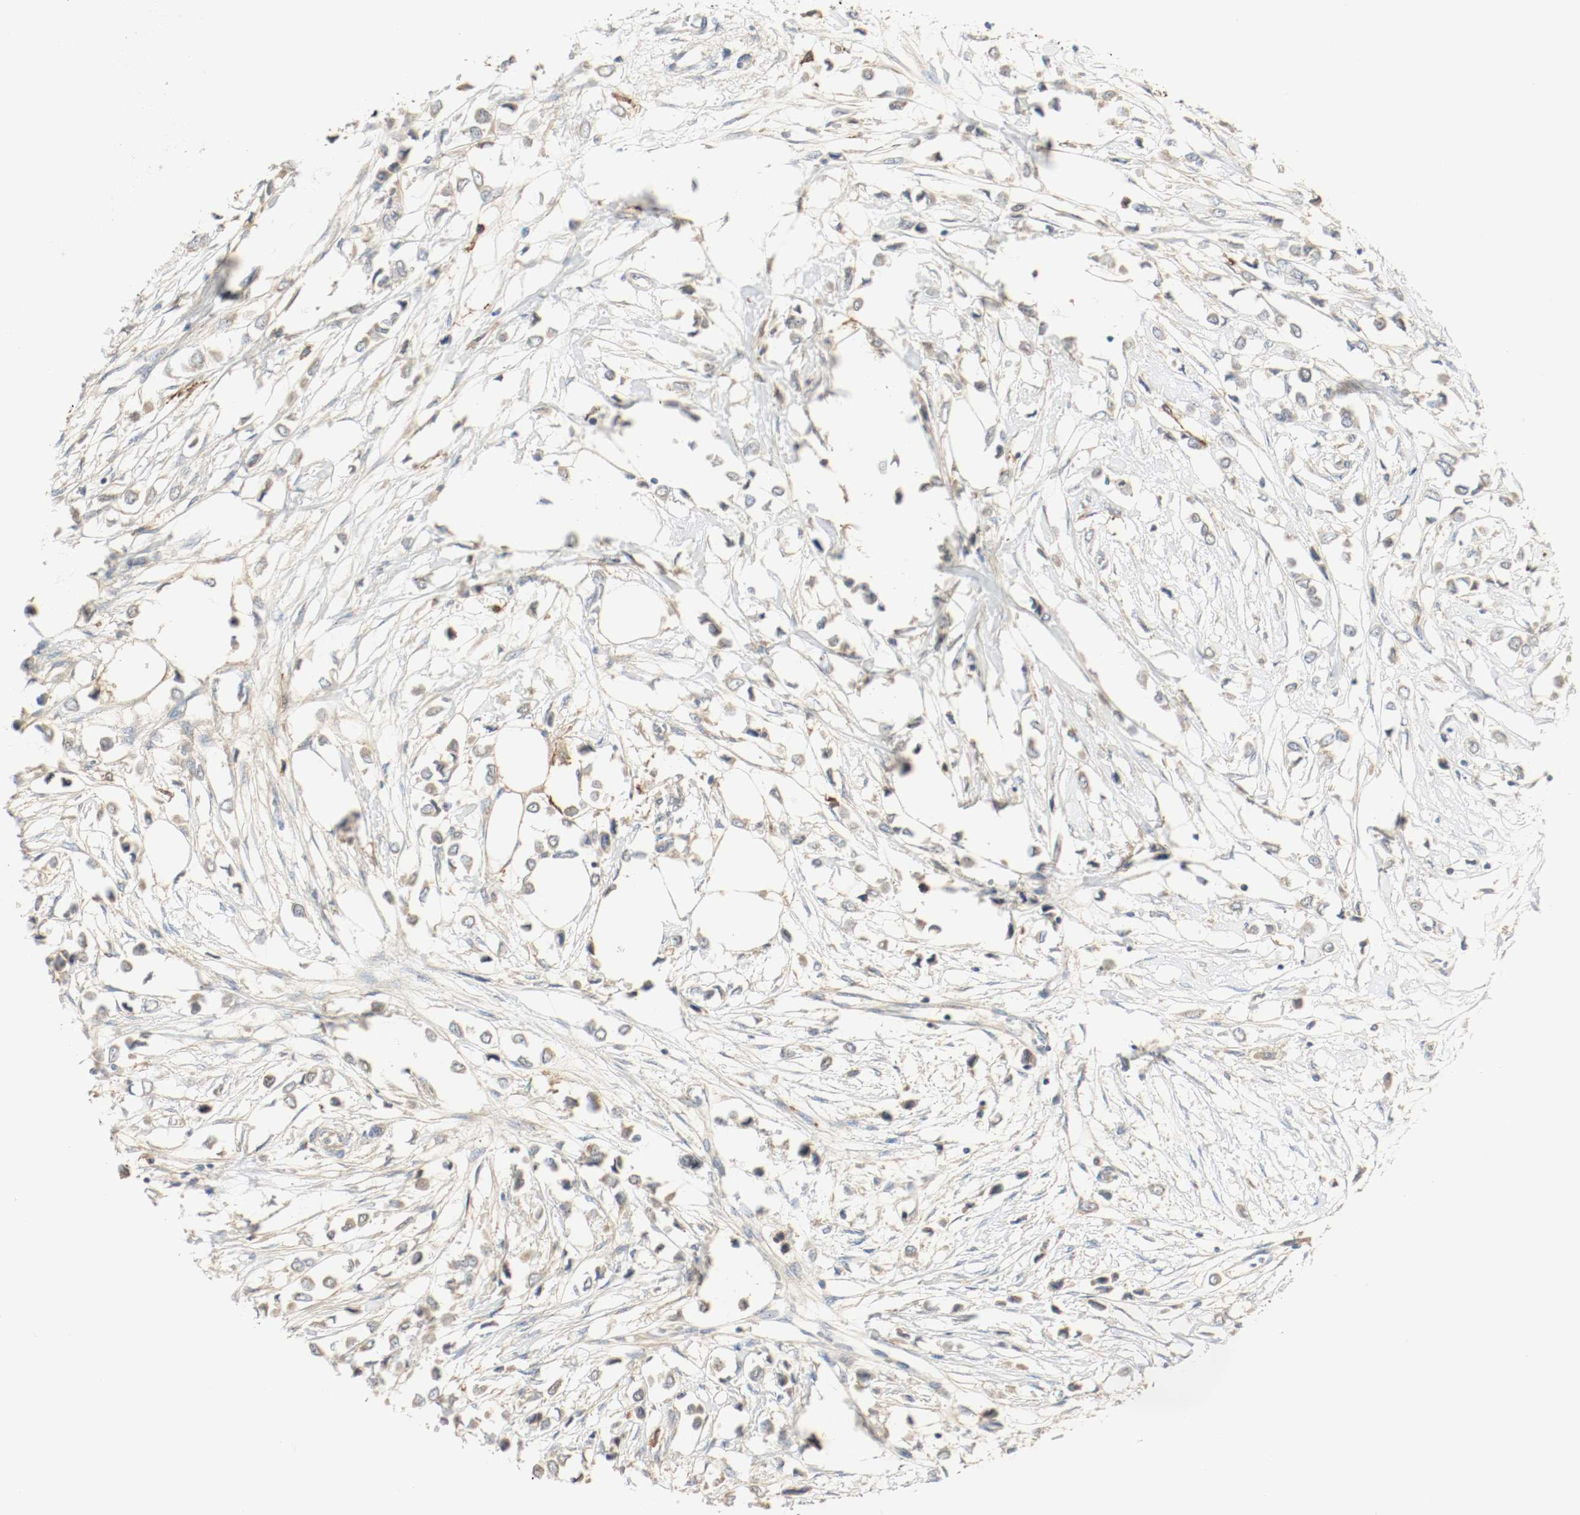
{"staining": {"intensity": "negative", "quantity": "none", "location": "none"}, "tissue": "breast cancer", "cell_type": "Tumor cells", "image_type": "cancer", "snomed": [{"axis": "morphology", "description": "Lobular carcinoma"}, {"axis": "topography", "description": "Breast"}], "caption": "The photomicrograph reveals no significant expression in tumor cells of breast cancer (lobular carcinoma).", "gene": "MELTF", "patient": {"sex": "female", "age": 51}}